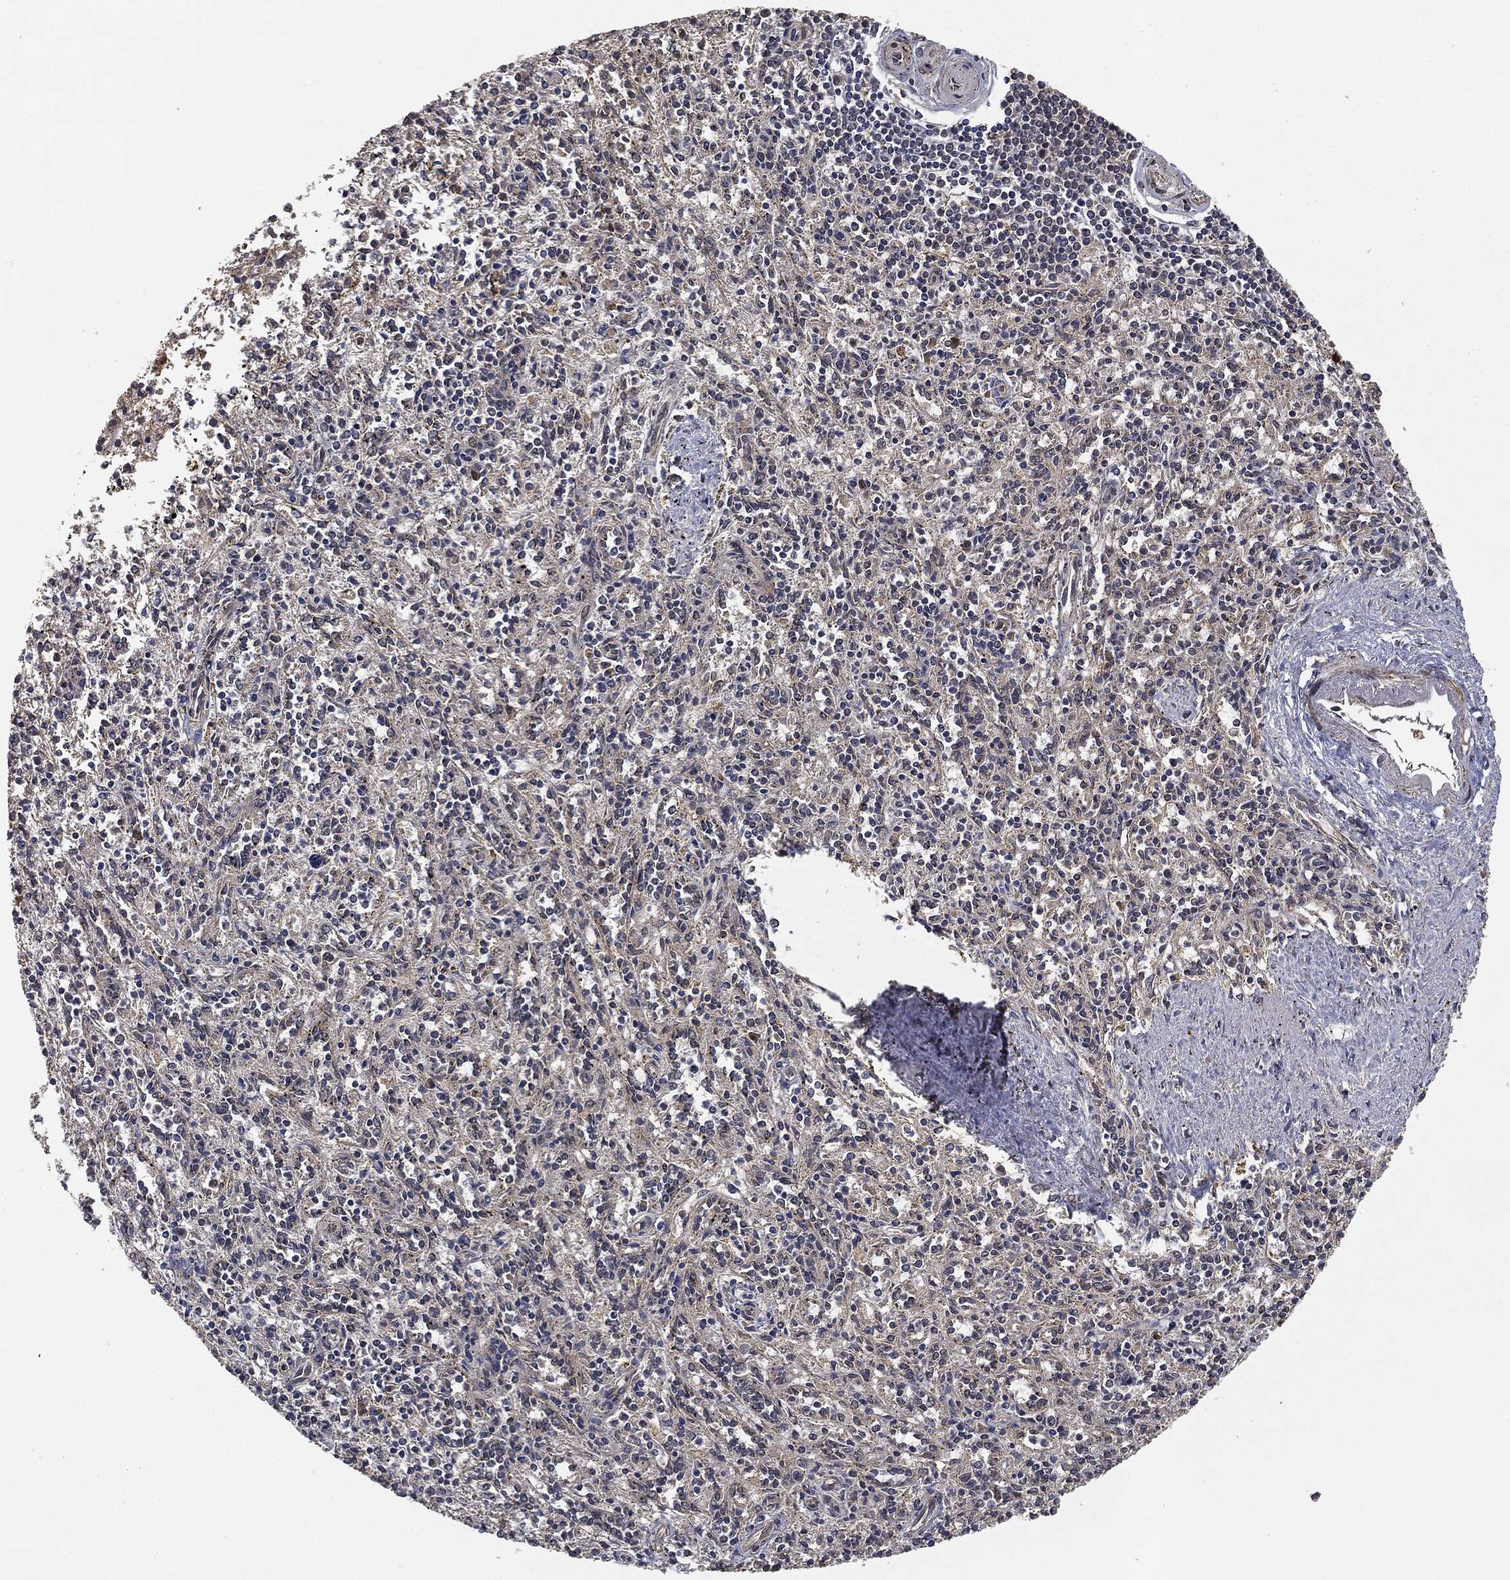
{"staining": {"intensity": "negative", "quantity": "none", "location": "none"}, "tissue": "spleen", "cell_type": "Cells in red pulp", "image_type": "normal", "snomed": [{"axis": "morphology", "description": "Normal tissue, NOS"}, {"axis": "topography", "description": "Spleen"}], "caption": "Cells in red pulp show no significant positivity in normal spleen.", "gene": "MIER2", "patient": {"sex": "male", "age": 69}}